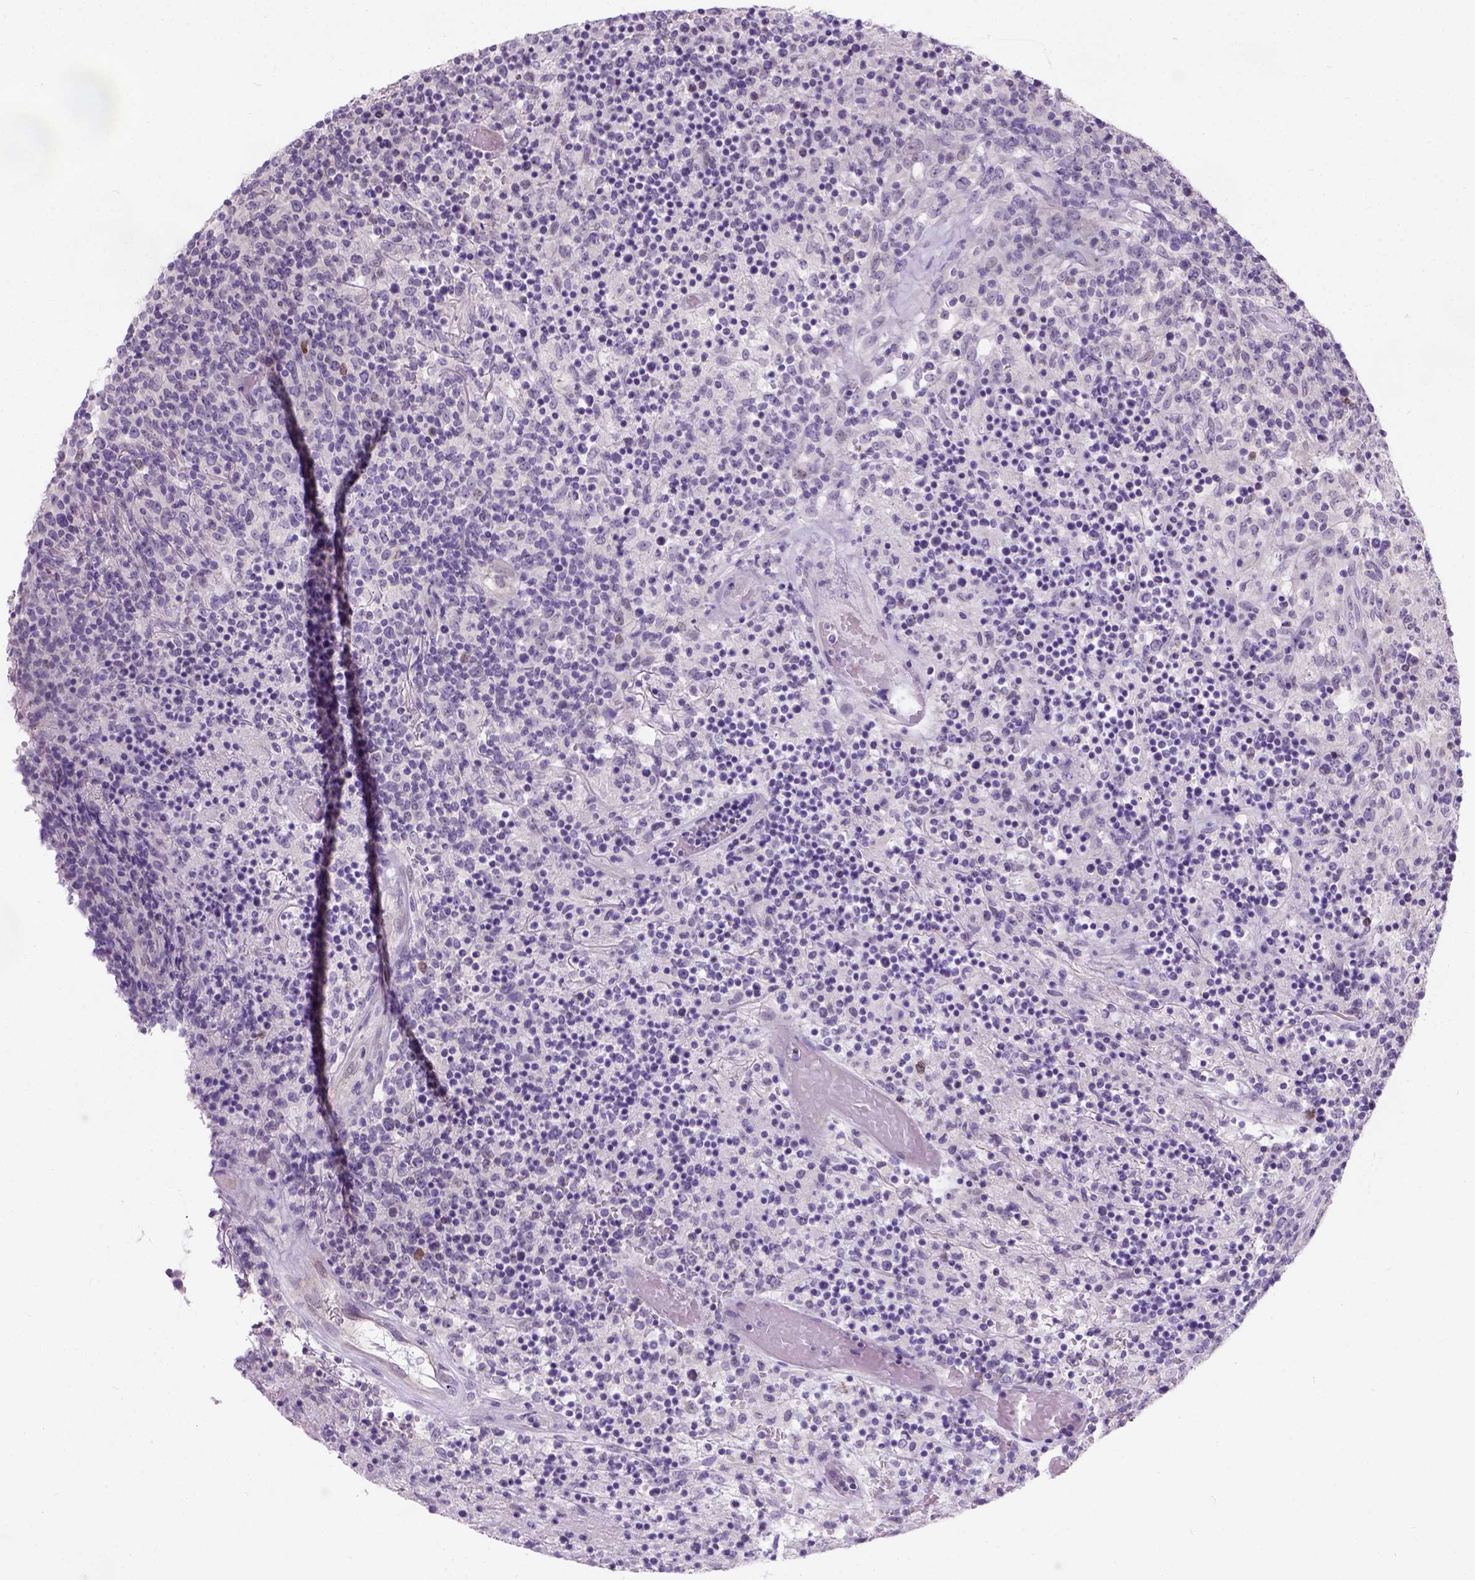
{"staining": {"intensity": "negative", "quantity": "none", "location": "none"}, "tissue": "lymphoma", "cell_type": "Tumor cells", "image_type": "cancer", "snomed": [{"axis": "morphology", "description": "Malignant lymphoma, non-Hodgkin's type, High grade"}, {"axis": "topography", "description": "Lung"}], "caption": "Tumor cells show no significant positivity in malignant lymphoma, non-Hodgkin's type (high-grade).", "gene": "C20orf144", "patient": {"sex": "male", "age": 79}}